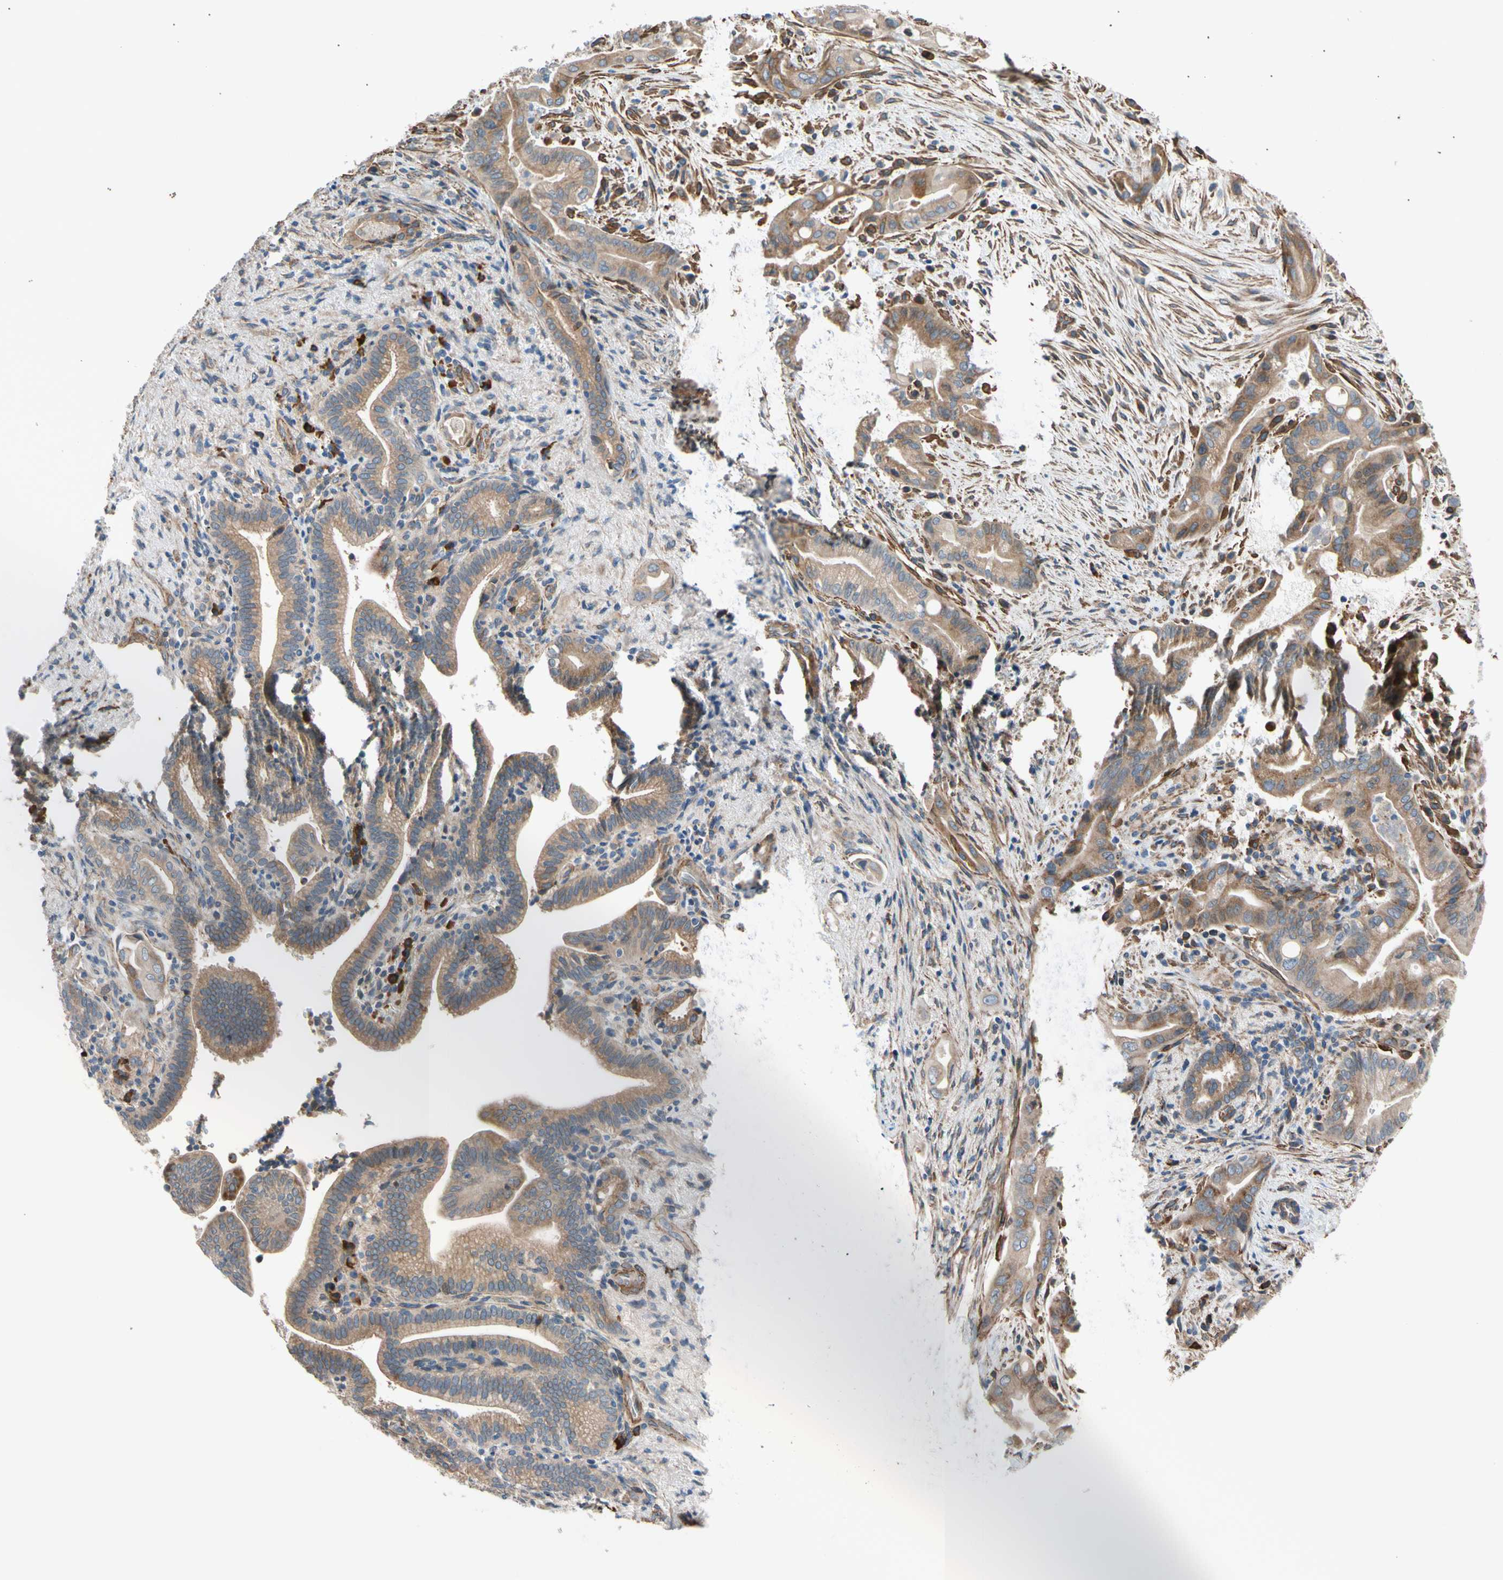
{"staining": {"intensity": "moderate", "quantity": ">75%", "location": "cytoplasmic/membranous"}, "tissue": "liver cancer", "cell_type": "Tumor cells", "image_type": "cancer", "snomed": [{"axis": "morphology", "description": "Cholangiocarcinoma"}, {"axis": "topography", "description": "Liver"}], "caption": "Liver cancer stained for a protein (brown) exhibits moderate cytoplasmic/membranous positive positivity in approximately >75% of tumor cells.", "gene": "LIMK2", "patient": {"sex": "female", "age": 68}}